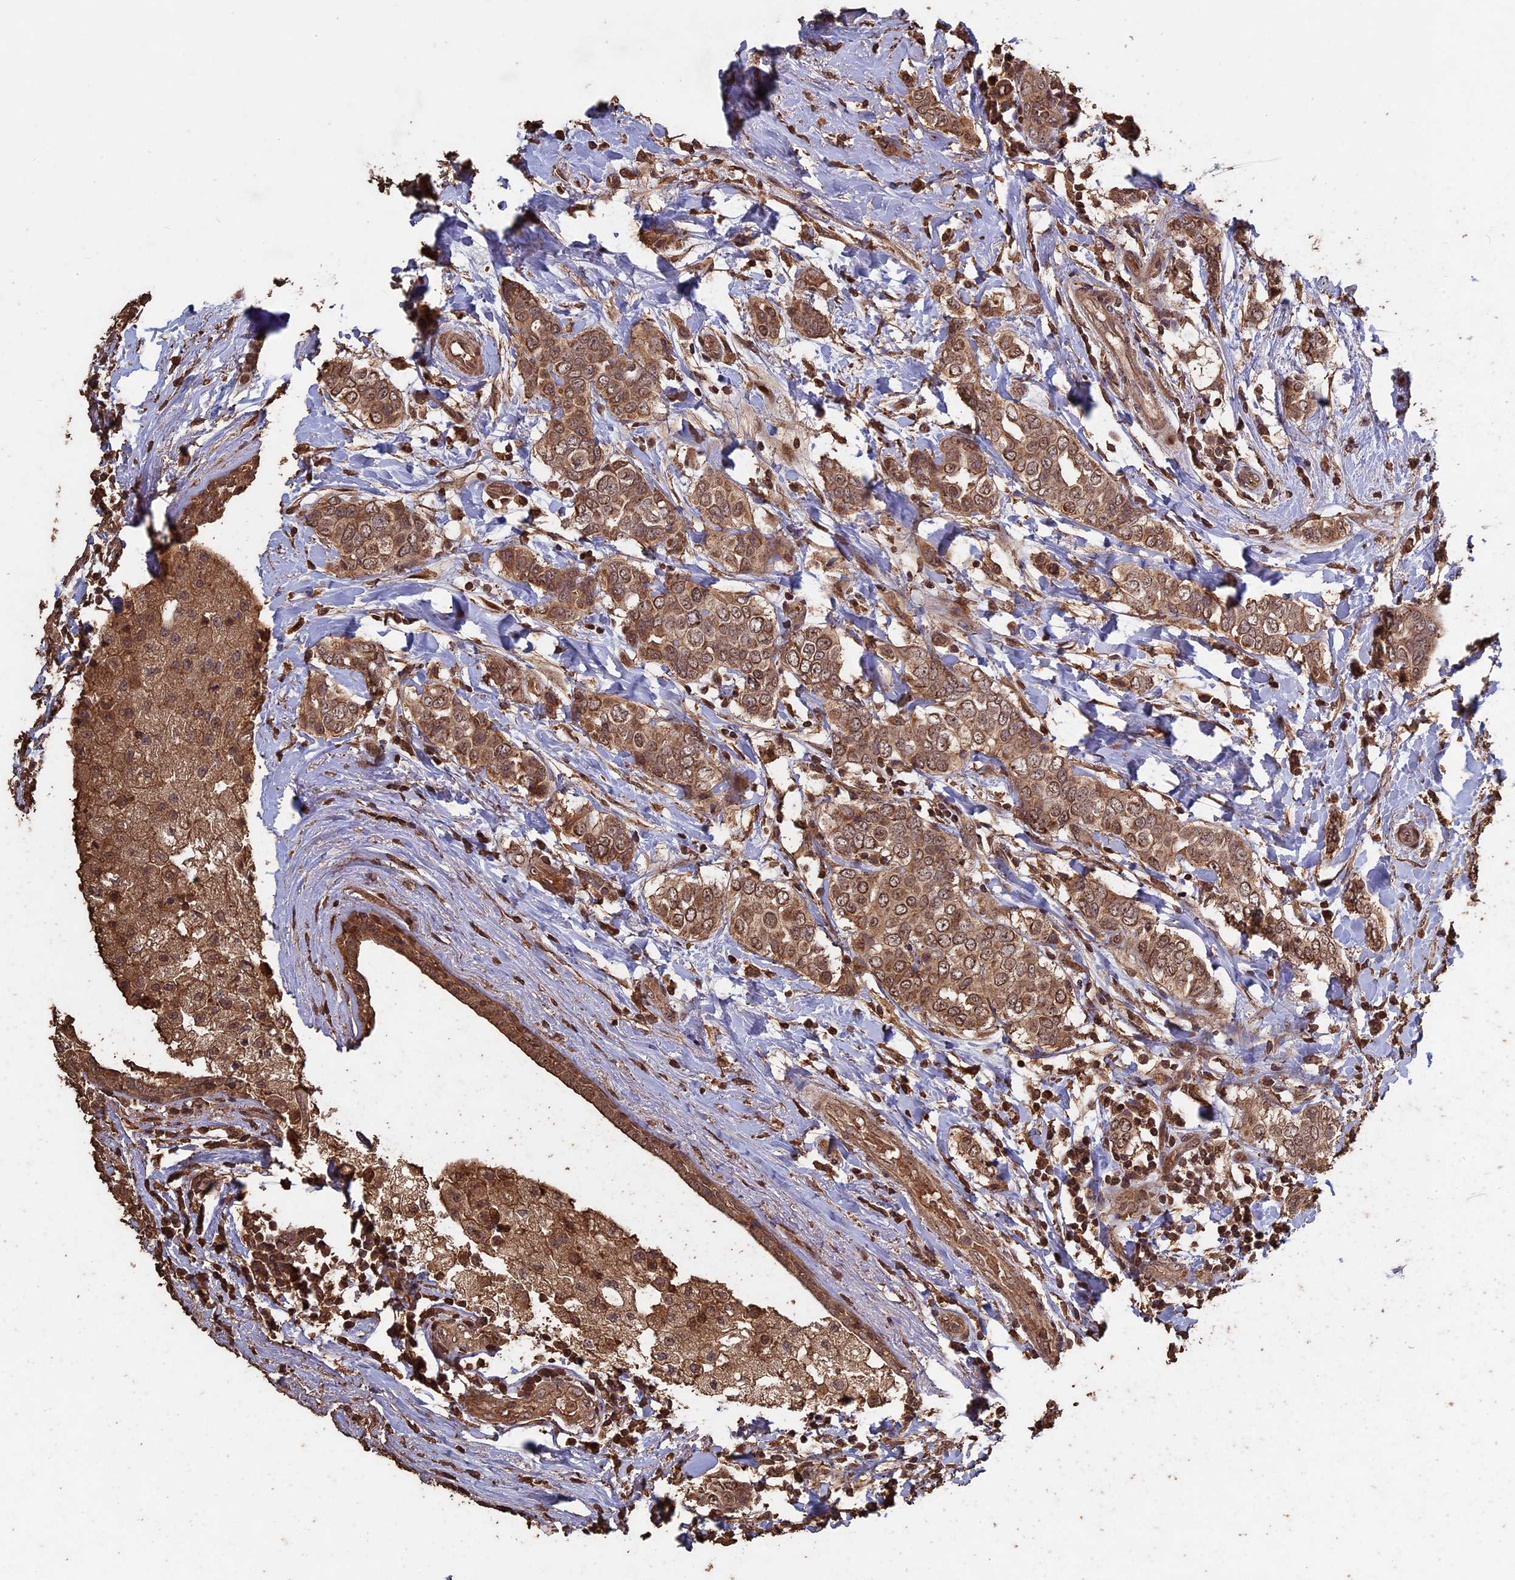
{"staining": {"intensity": "moderate", "quantity": ">75%", "location": "cytoplasmic/membranous"}, "tissue": "breast cancer", "cell_type": "Tumor cells", "image_type": "cancer", "snomed": [{"axis": "morphology", "description": "Lobular carcinoma"}, {"axis": "topography", "description": "Breast"}], "caption": "A brown stain labels moderate cytoplasmic/membranous staining of a protein in human breast cancer tumor cells.", "gene": "HUNK", "patient": {"sex": "female", "age": 51}}